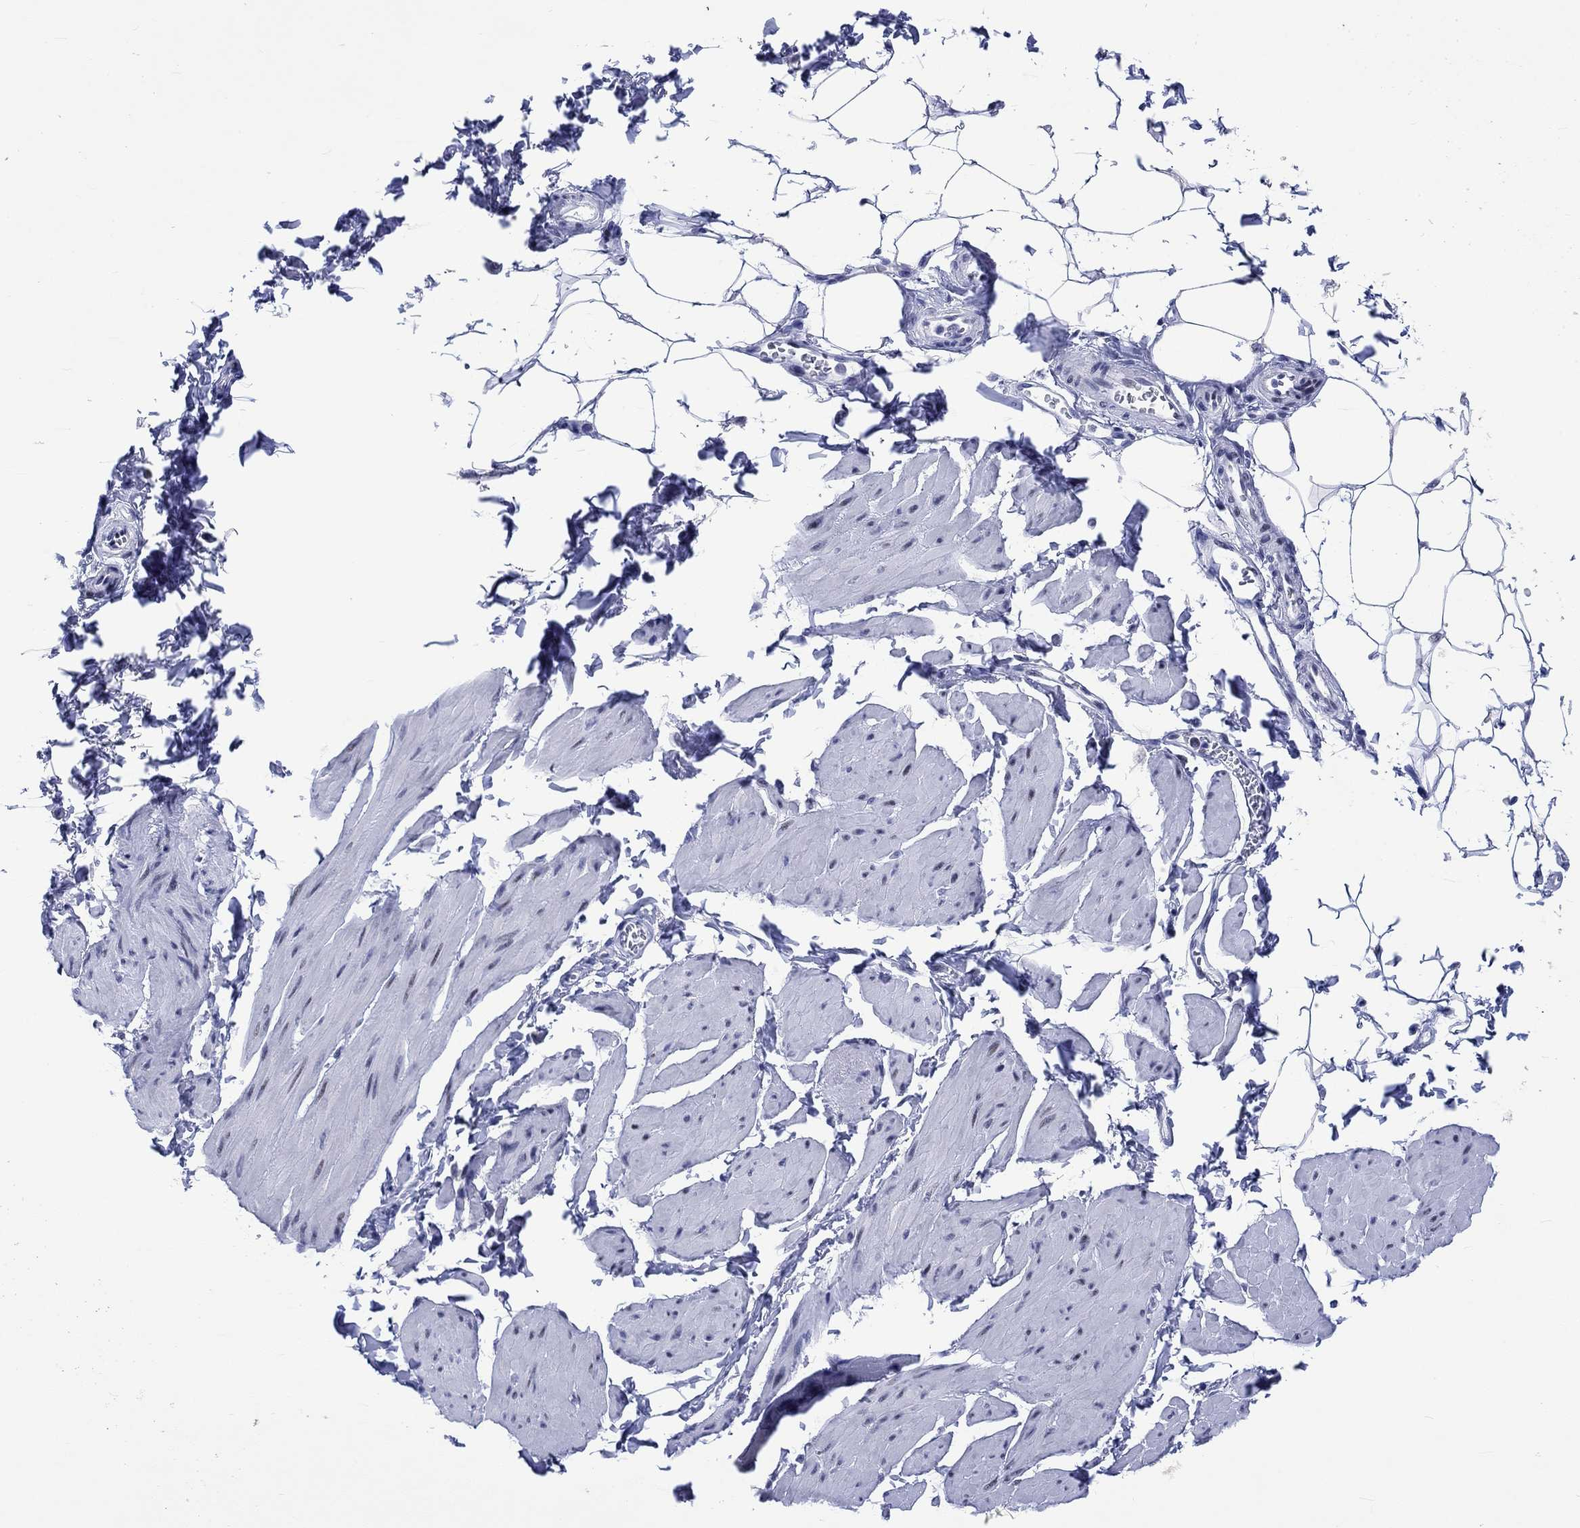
{"staining": {"intensity": "negative", "quantity": "none", "location": "none"}, "tissue": "smooth muscle", "cell_type": "Smooth muscle cells", "image_type": "normal", "snomed": [{"axis": "morphology", "description": "Normal tissue, NOS"}, {"axis": "topography", "description": "Adipose tissue"}, {"axis": "topography", "description": "Smooth muscle"}, {"axis": "topography", "description": "Peripheral nerve tissue"}], "caption": "Protein analysis of benign smooth muscle demonstrates no significant staining in smooth muscle cells.", "gene": "CDCA2", "patient": {"sex": "male", "age": 83}}